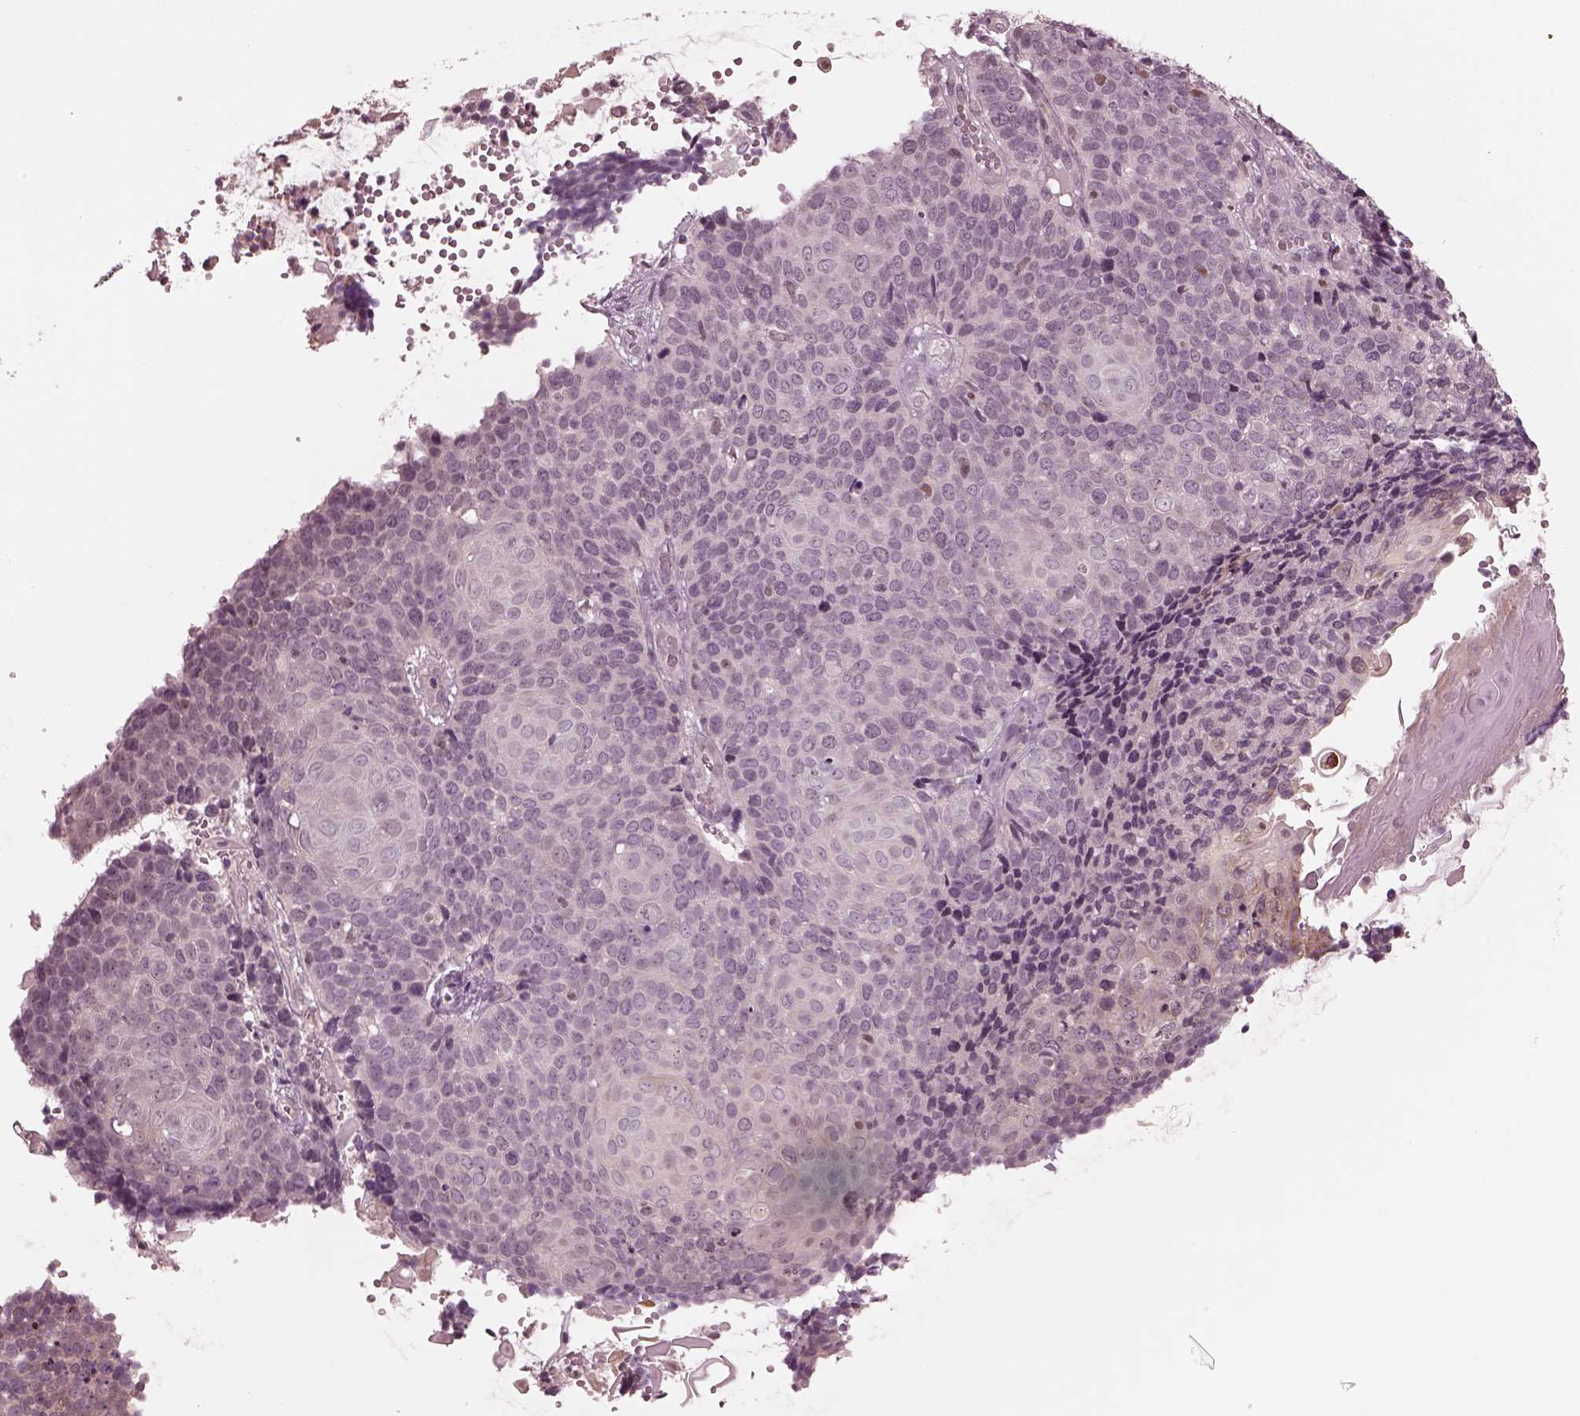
{"staining": {"intensity": "negative", "quantity": "none", "location": "none"}, "tissue": "cervical cancer", "cell_type": "Tumor cells", "image_type": "cancer", "snomed": [{"axis": "morphology", "description": "Squamous cell carcinoma, NOS"}, {"axis": "topography", "description": "Cervix"}], "caption": "A micrograph of cervical cancer (squamous cell carcinoma) stained for a protein demonstrates no brown staining in tumor cells. Nuclei are stained in blue.", "gene": "IQCG", "patient": {"sex": "female", "age": 39}}